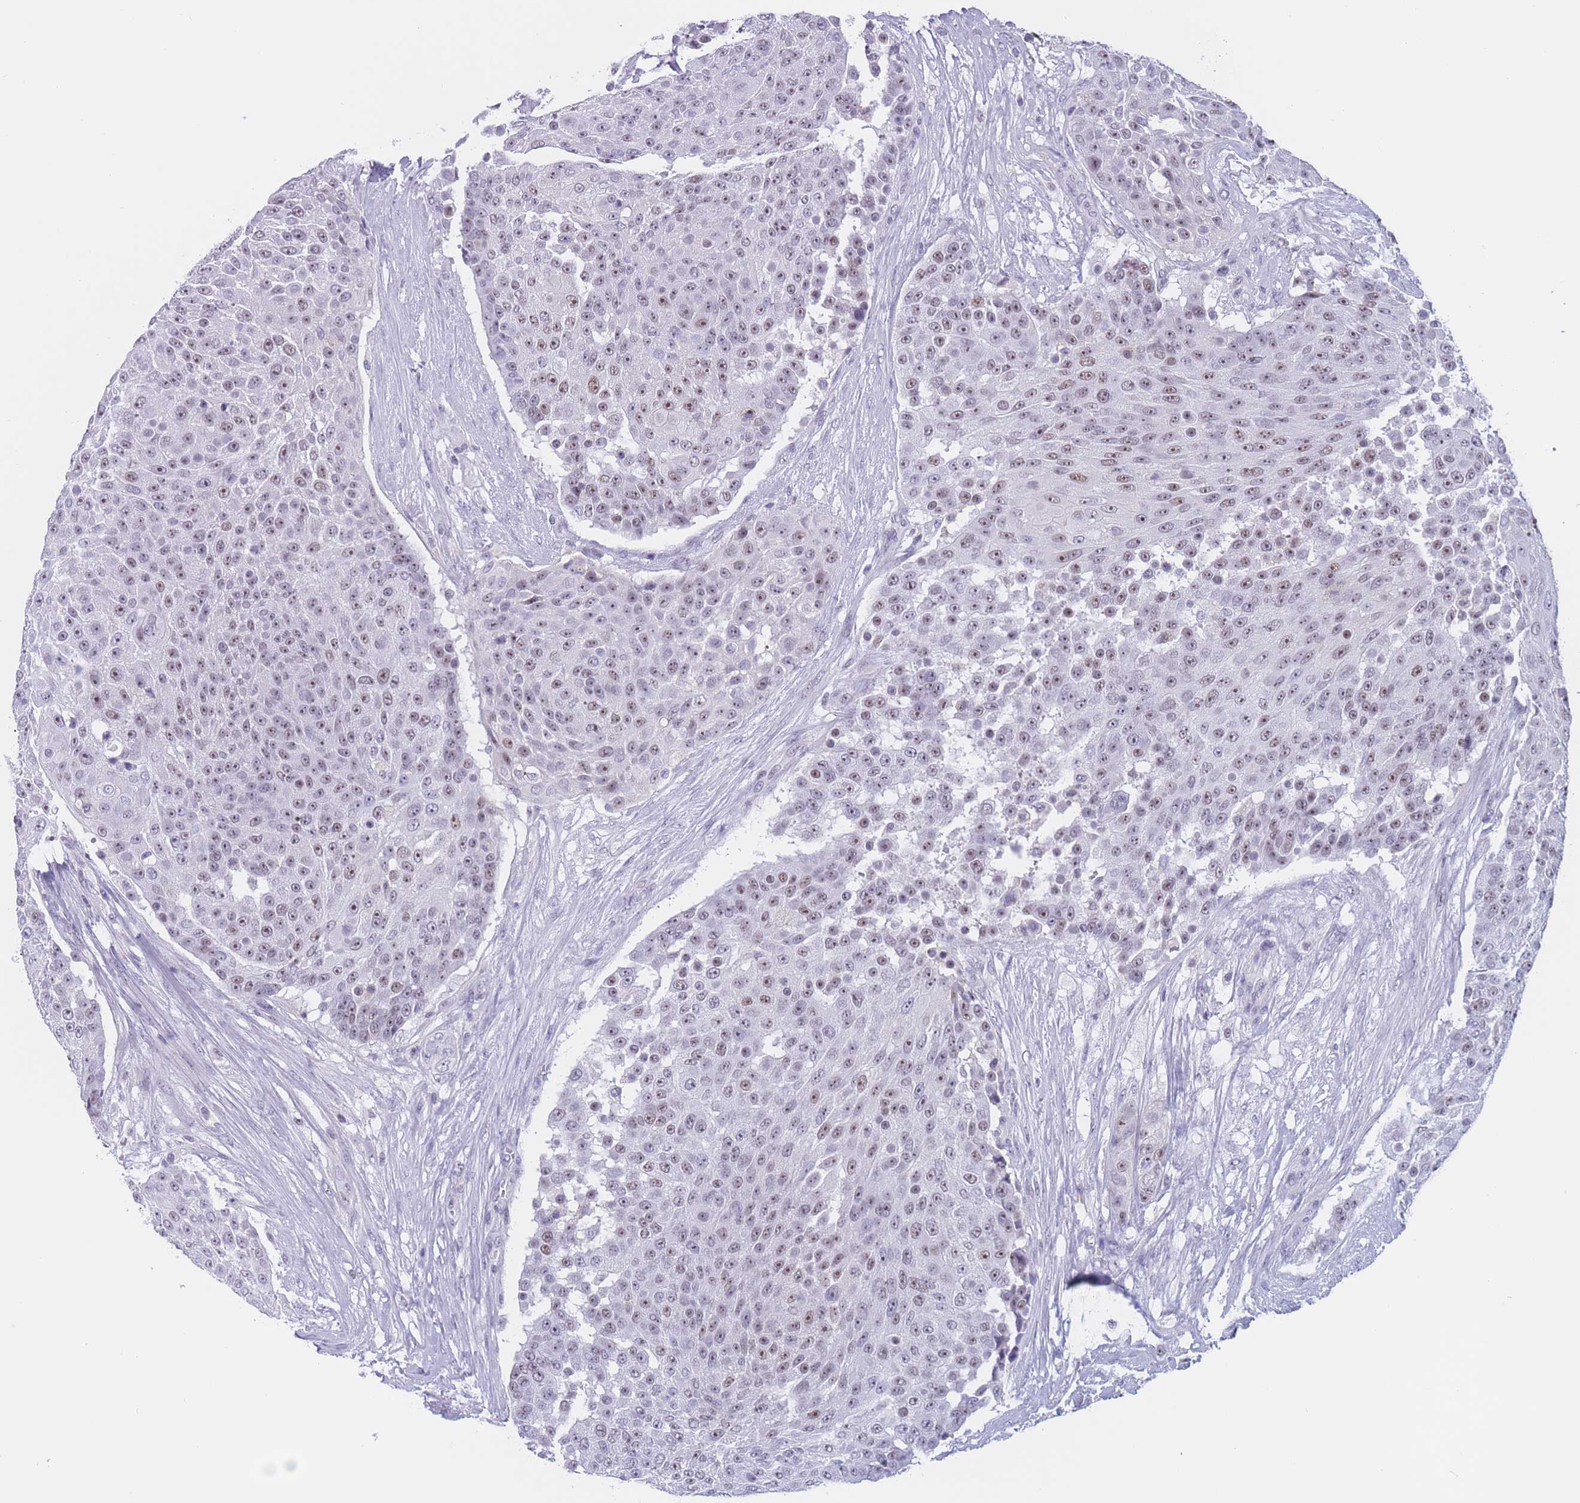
{"staining": {"intensity": "moderate", "quantity": ">75%", "location": "nuclear"}, "tissue": "urothelial cancer", "cell_type": "Tumor cells", "image_type": "cancer", "snomed": [{"axis": "morphology", "description": "Urothelial carcinoma, High grade"}, {"axis": "topography", "description": "Urinary bladder"}], "caption": "A medium amount of moderate nuclear expression is present in approximately >75% of tumor cells in urothelial cancer tissue. The staining was performed using DAB, with brown indicating positive protein expression. Nuclei are stained blue with hematoxylin.", "gene": "BOP1", "patient": {"sex": "female", "age": 63}}